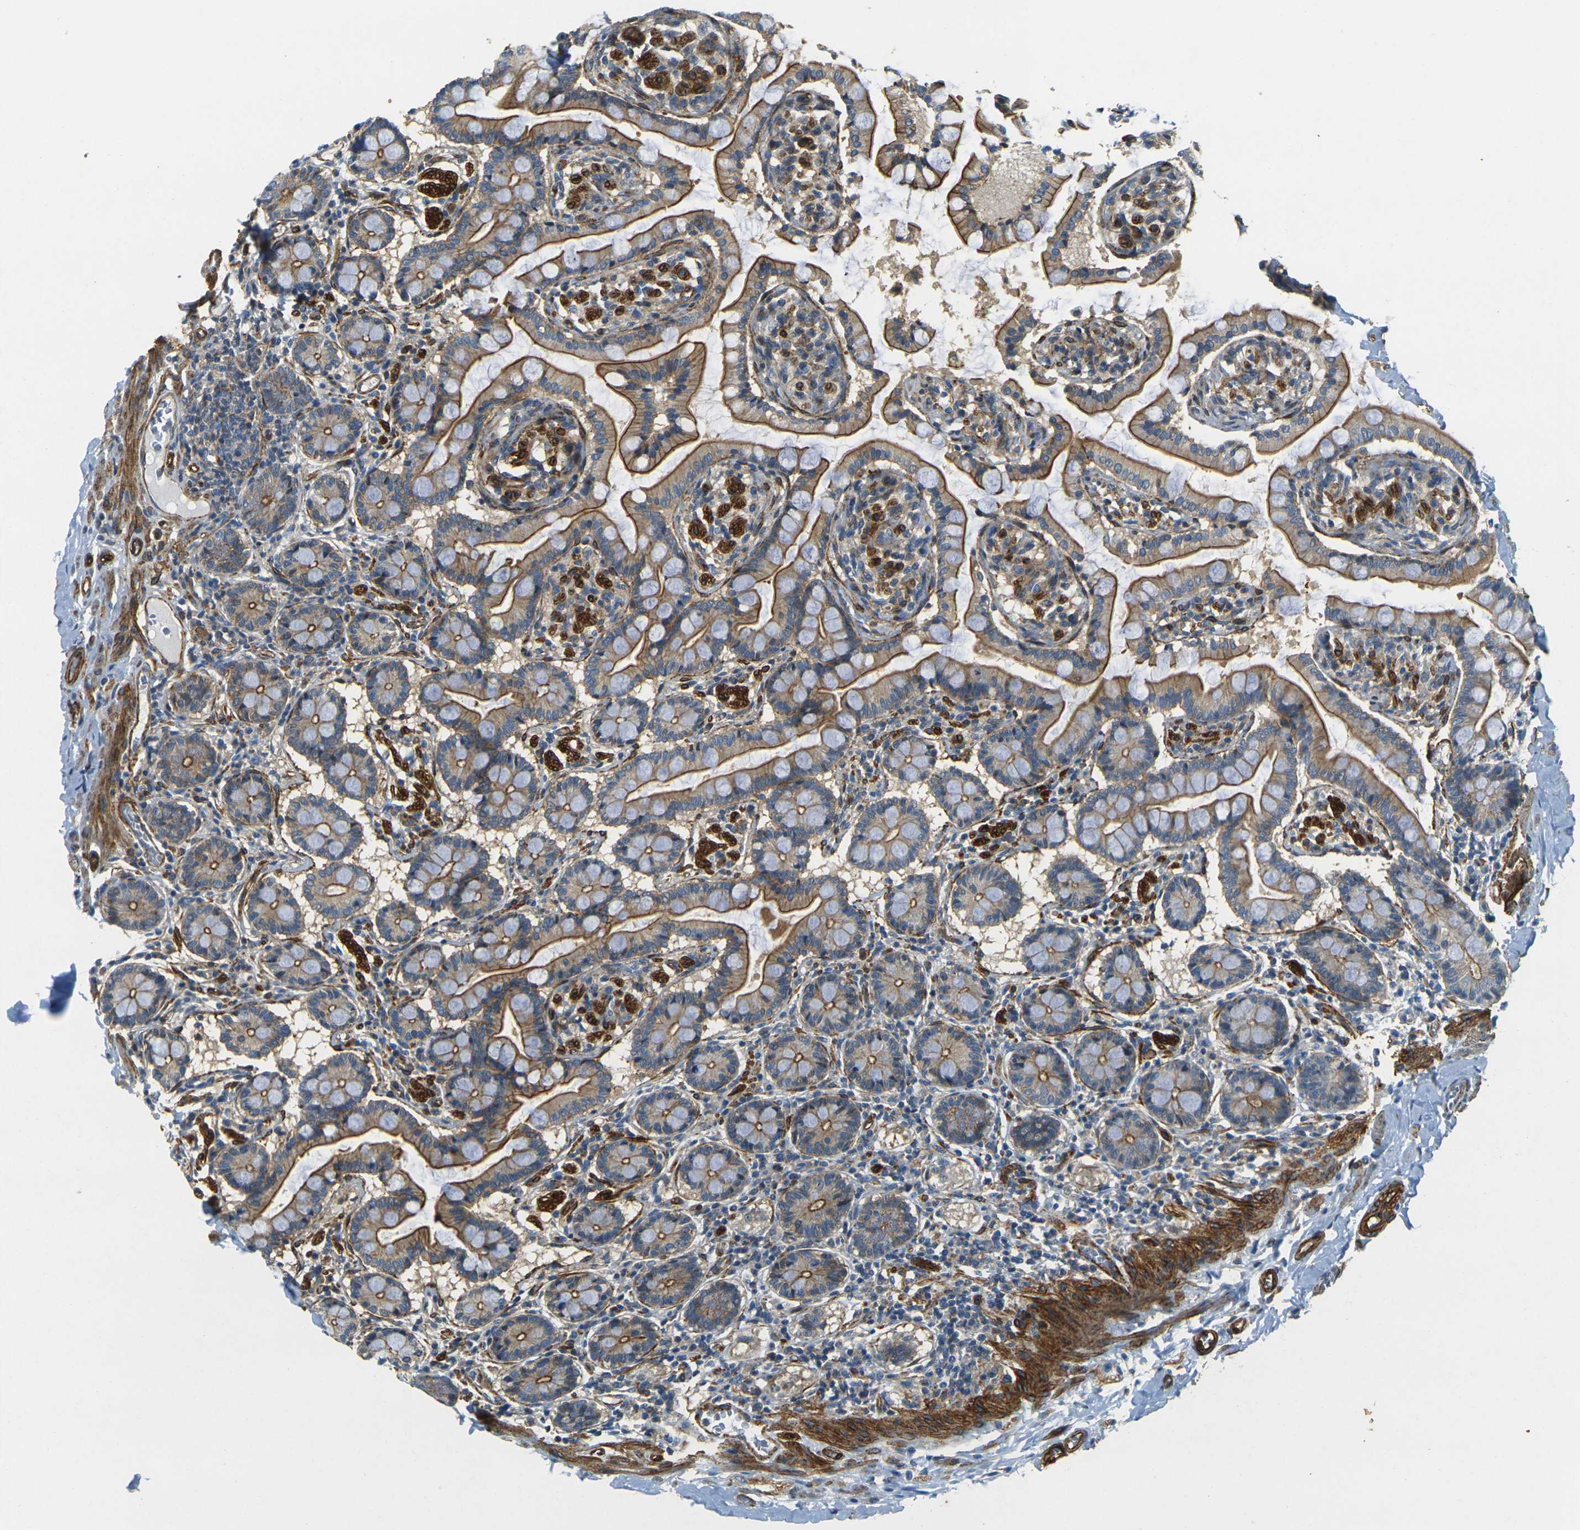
{"staining": {"intensity": "moderate", "quantity": ">75%", "location": "cytoplasmic/membranous"}, "tissue": "small intestine", "cell_type": "Glandular cells", "image_type": "normal", "snomed": [{"axis": "morphology", "description": "Normal tissue, NOS"}, {"axis": "topography", "description": "Small intestine"}], "caption": "DAB immunohistochemical staining of unremarkable human small intestine exhibits moderate cytoplasmic/membranous protein staining in approximately >75% of glandular cells. Using DAB (brown) and hematoxylin (blue) stains, captured at high magnification using brightfield microscopy.", "gene": "EPHA7", "patient": {"sex": "male", "age": 41}}